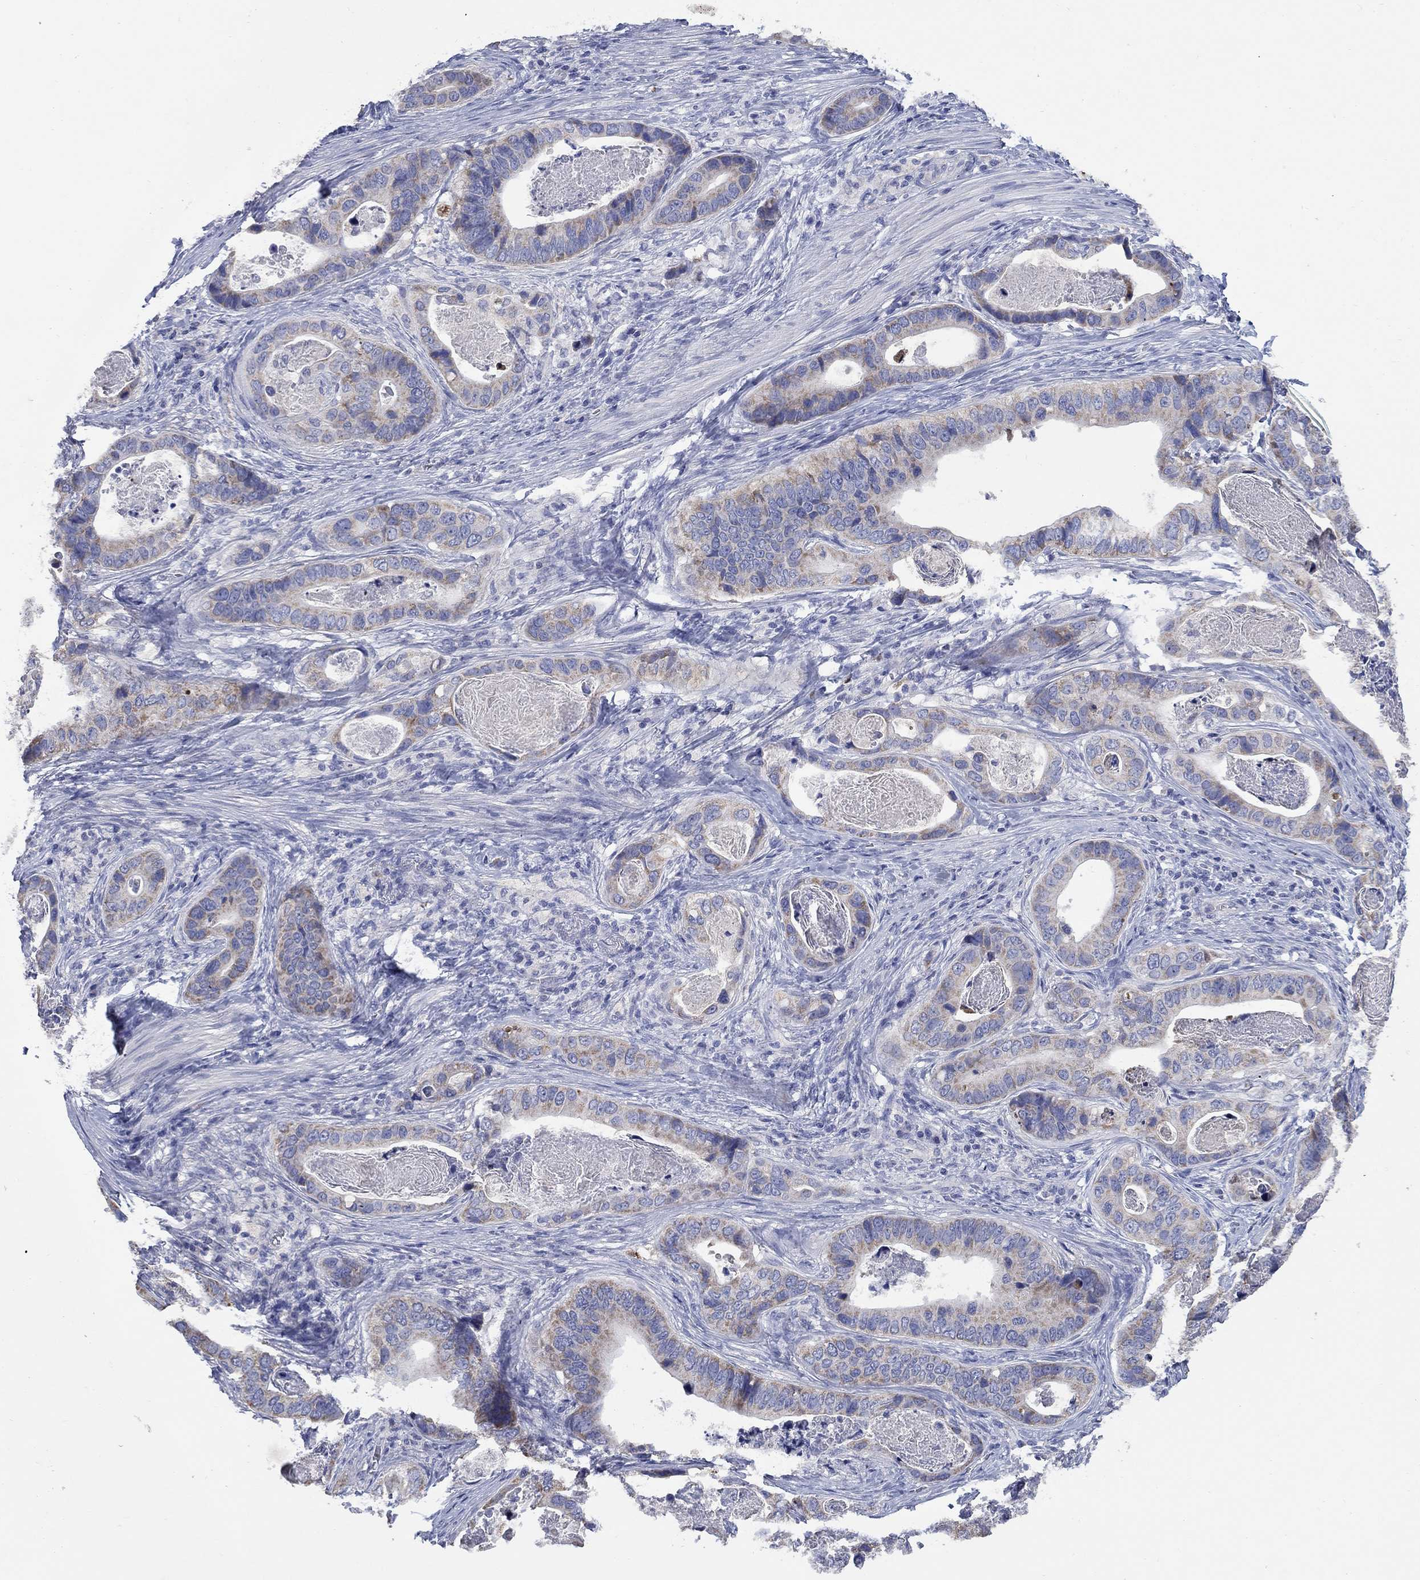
{"staining": {"intensity": "moderate", "quantity": ">75%", "location": "cytoplasmic/membranous"}, "tissue": "stomach cancer", "cell_type": "Tumor cells", "image_type": "cancer", "snomed": [{"axis": "morphology", "description": "Adenocarcinoma, NOS"}, {"axis": "topography", "description": "Stomach"}], "caption": "Protein positivity by immunohistochemistry exhibits moderate cytoplasmic/membranous positivity in about >75% of tumor cells in stomach cancer (adenocarcinoma).", "gene": "CLVS1", "patient": {"sex": "male", "age": 84}}